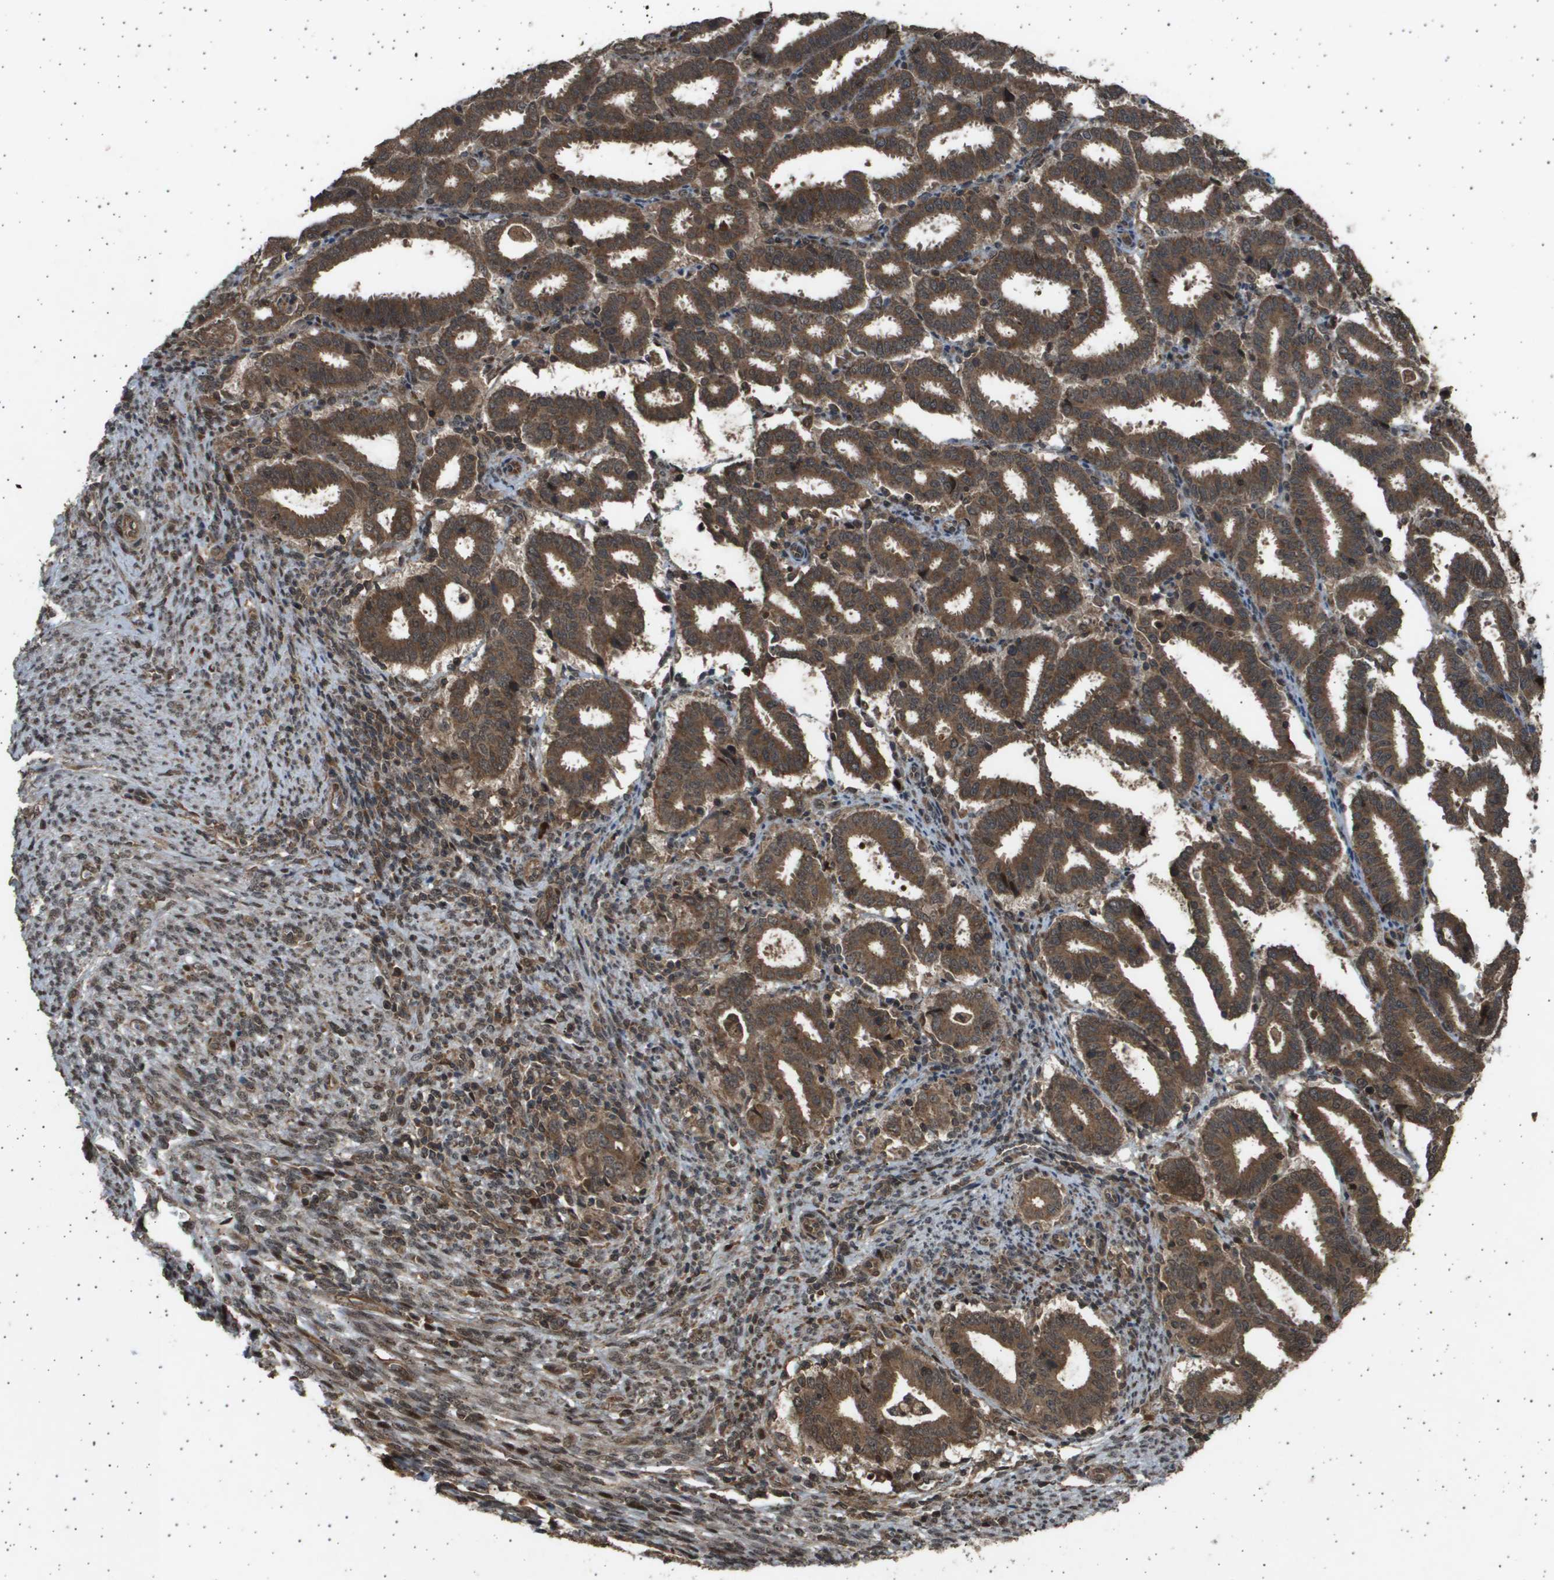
{"staining": {"intensity": "moderate", "quantity": ">75%", "location": "cytoplasmic/membranous,nuclear"}, "tissue": "endometrial cancer", "cell_type": "Tumor cells", "image_type": "cancer", "snomed": [{"axis": "morphology", "description": "Adenocarcinoma, NOS"}, {"axis": "topography", "description": "Uterus"}], "caption": "Immunohistochemical staining of human endometrial cancer displays moderate cytoplasmic/membranous and nuclear protein expression in approximately >75% of tumor cells.", "gene": "TNRC6A", "patient": {"sex": "female", "age": 83}}